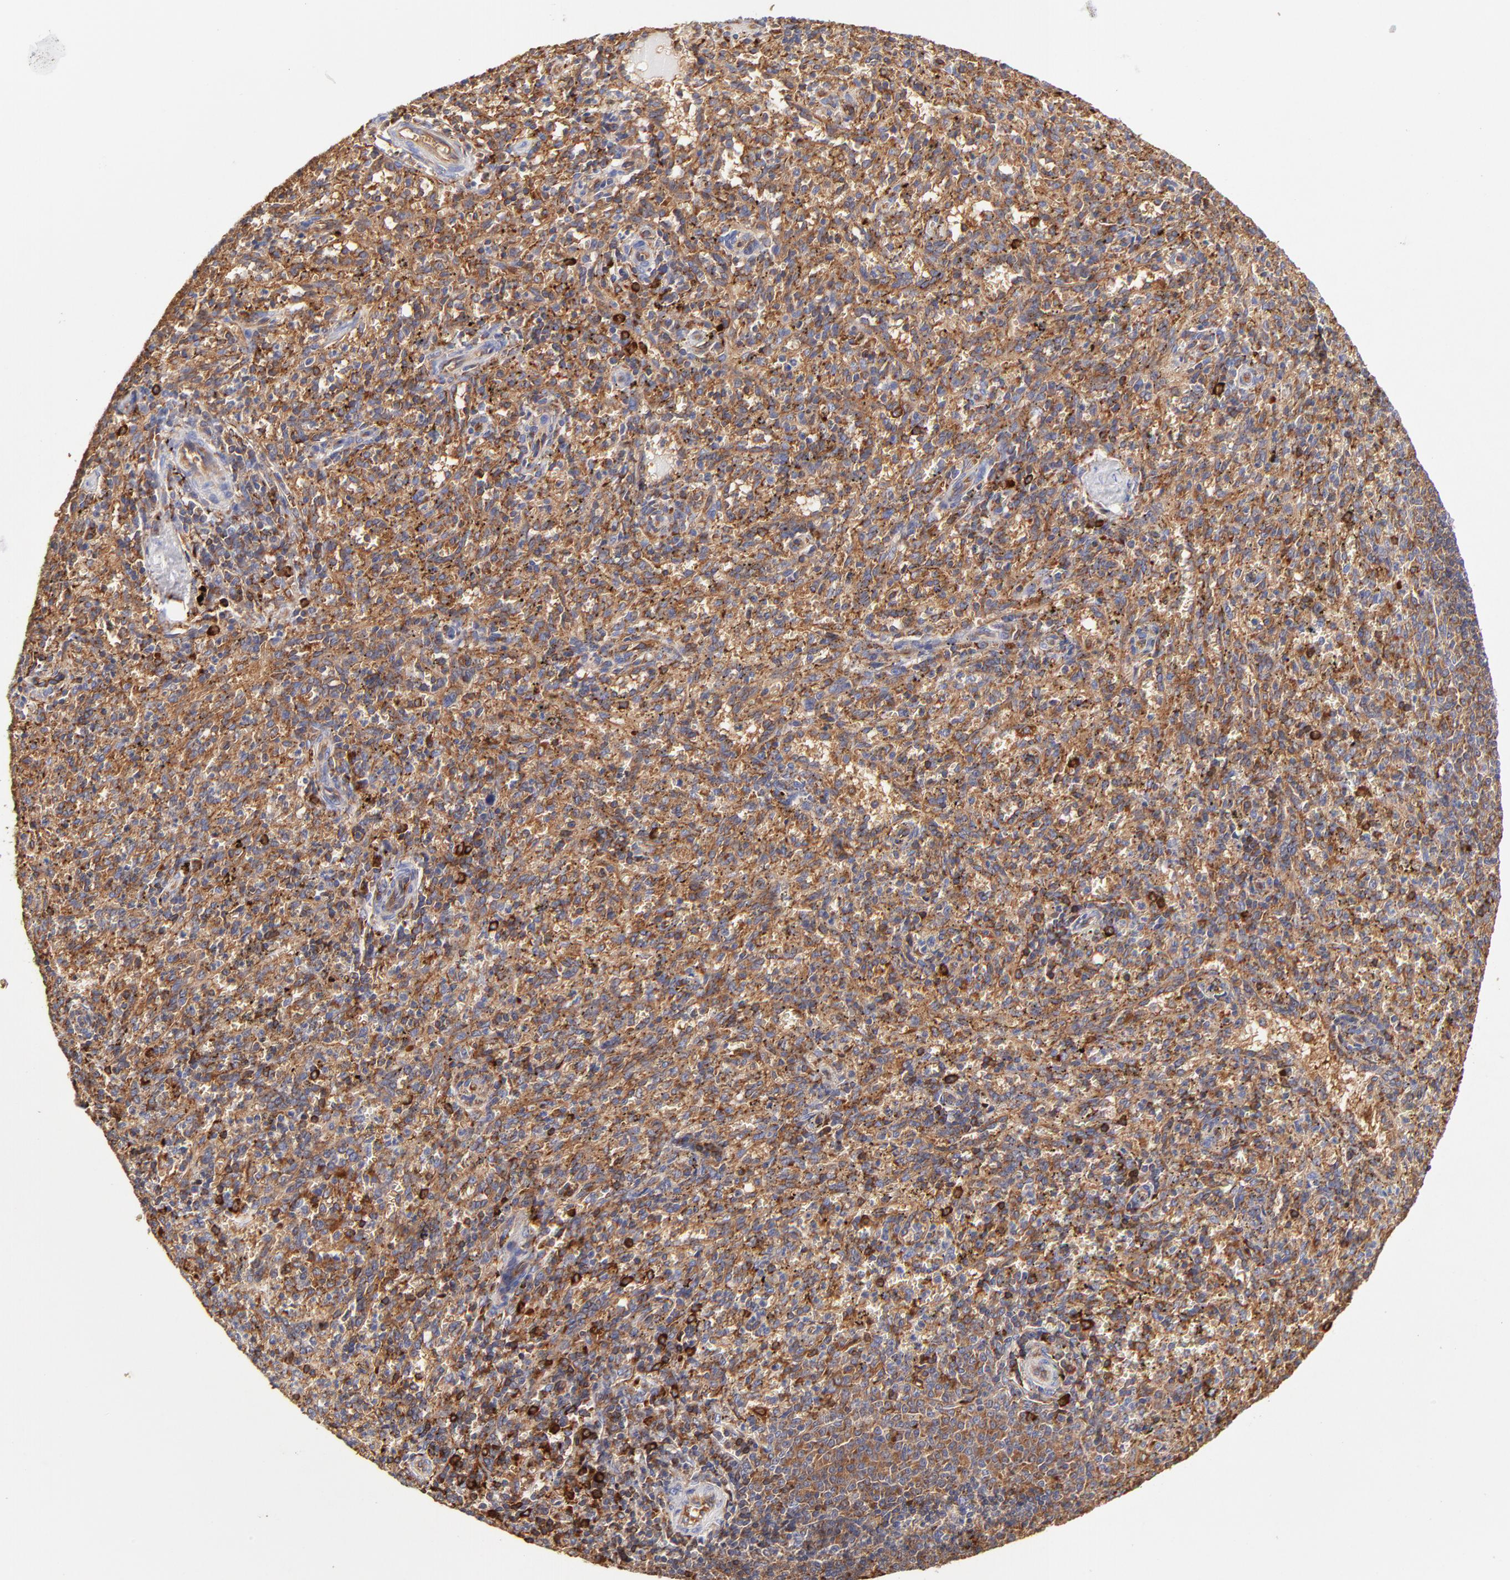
{"staining": {"intensity": "moderate", "quantity": ">75%", "location": "cytoplasmic/membranous"}, "tissue": "spleen", "cell_type": "Cells in red pulp", "image_type": "normal", "snomed": [{"axis": "morphology", "description": "Normal tissue, NOS"}, {"axis": "topography", "description": "Spleen"}], "caption": "This histopathology image displays immunohistochemistry staining of unremarkable human spleen, with medium moderate cytoplasmic/membranous expression in about >75% of cells in red pulp.", "gene": "CD2AP", "patient": {"sex": "female", "age": 10}}